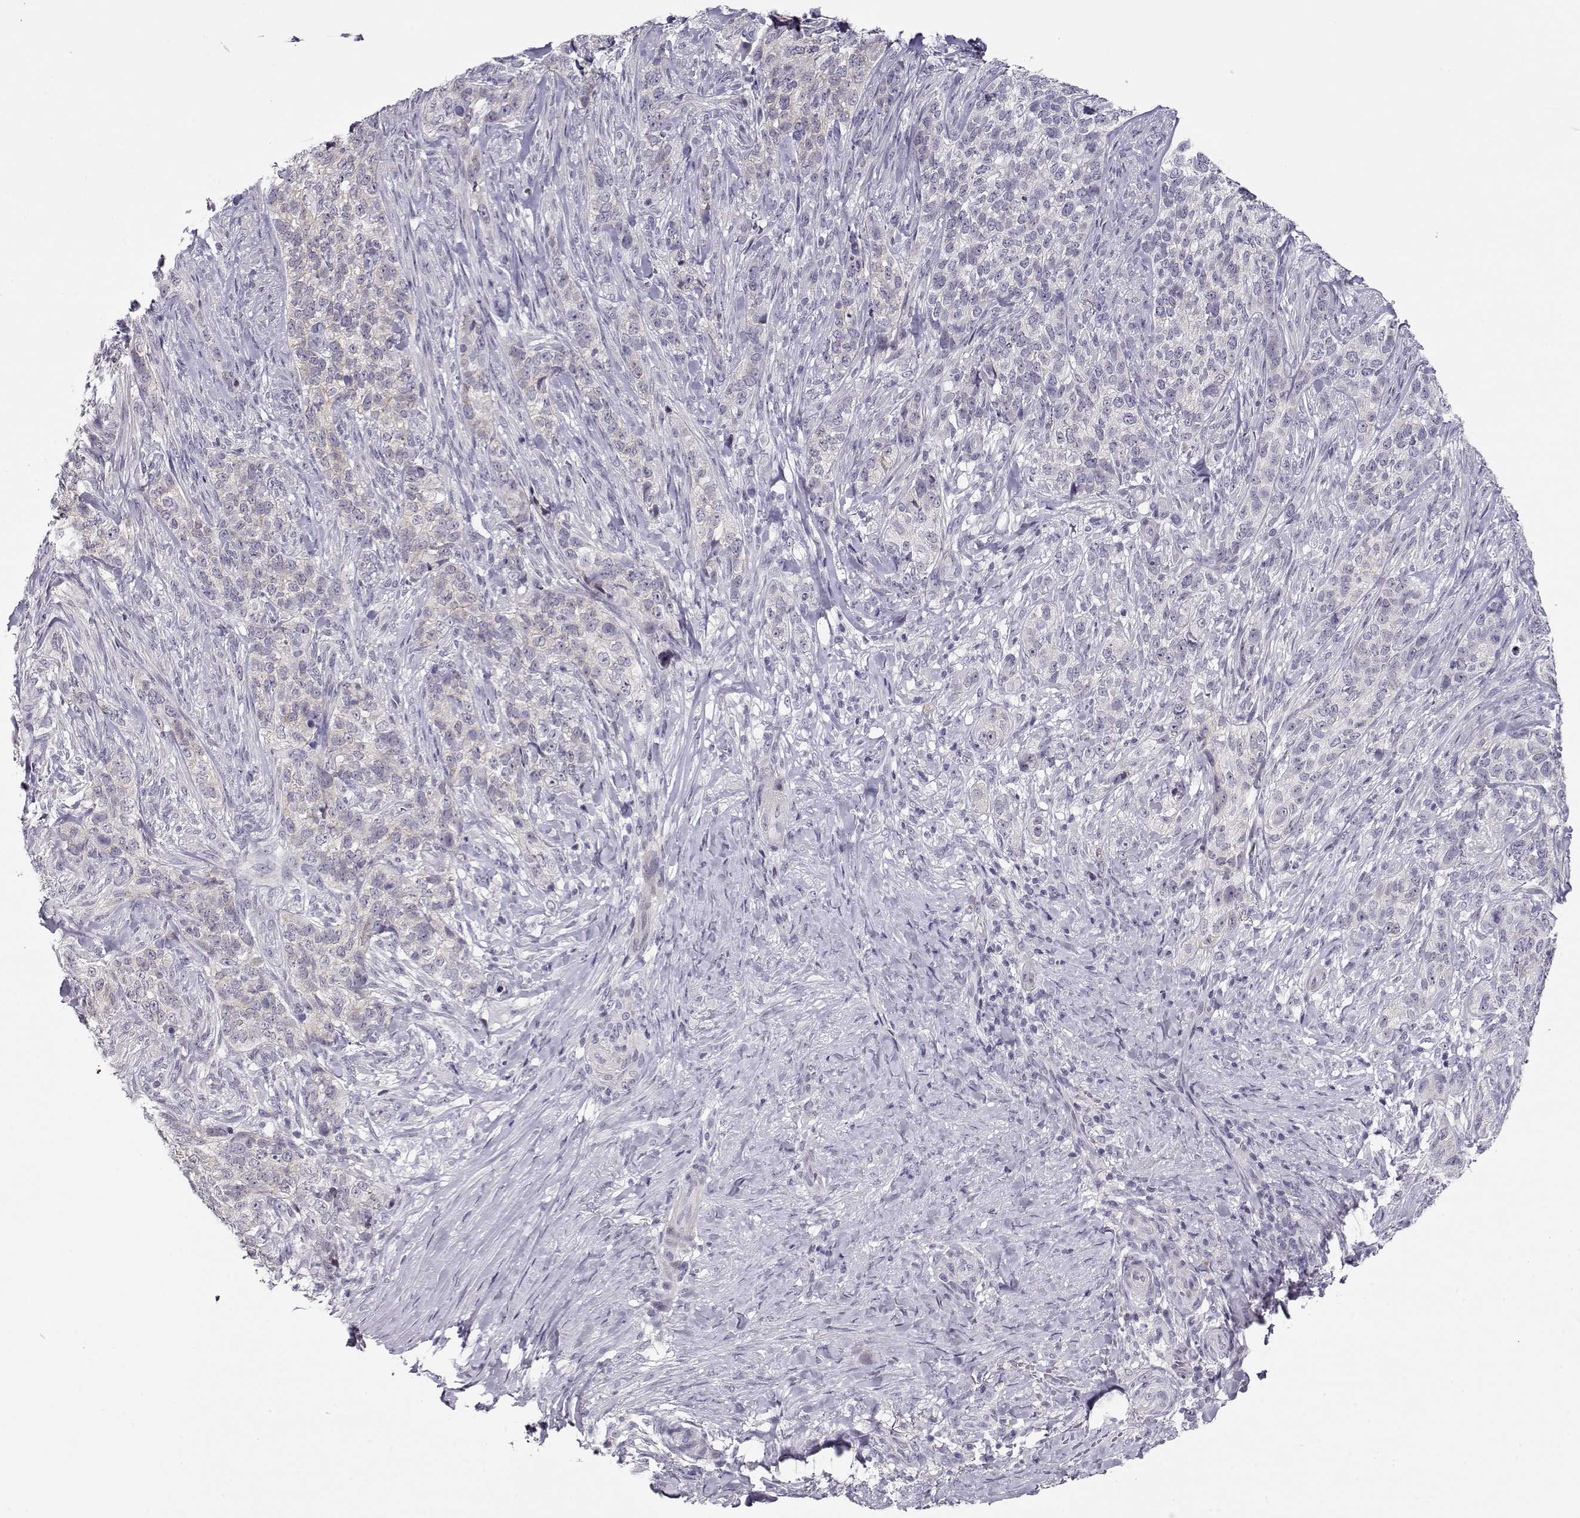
{"staining": {"intensity": "negative", "quantity": "none", "location": "none"}, "tissue": "skin cancer", "cell_type": "Tumor cells", "image_type": "cancer", "snomed": [{"axis": "morphology", "description": "Basal cell carcinoma"}, {"axis": "topography", "description": "Skin"}], "caption": "Immunohistochemical staining of basal cell carcinoma (skin) demonstrates no significant staining in tumor cells.", "gene": "CRX", "patient": {"sex": "female", "age": 69}}